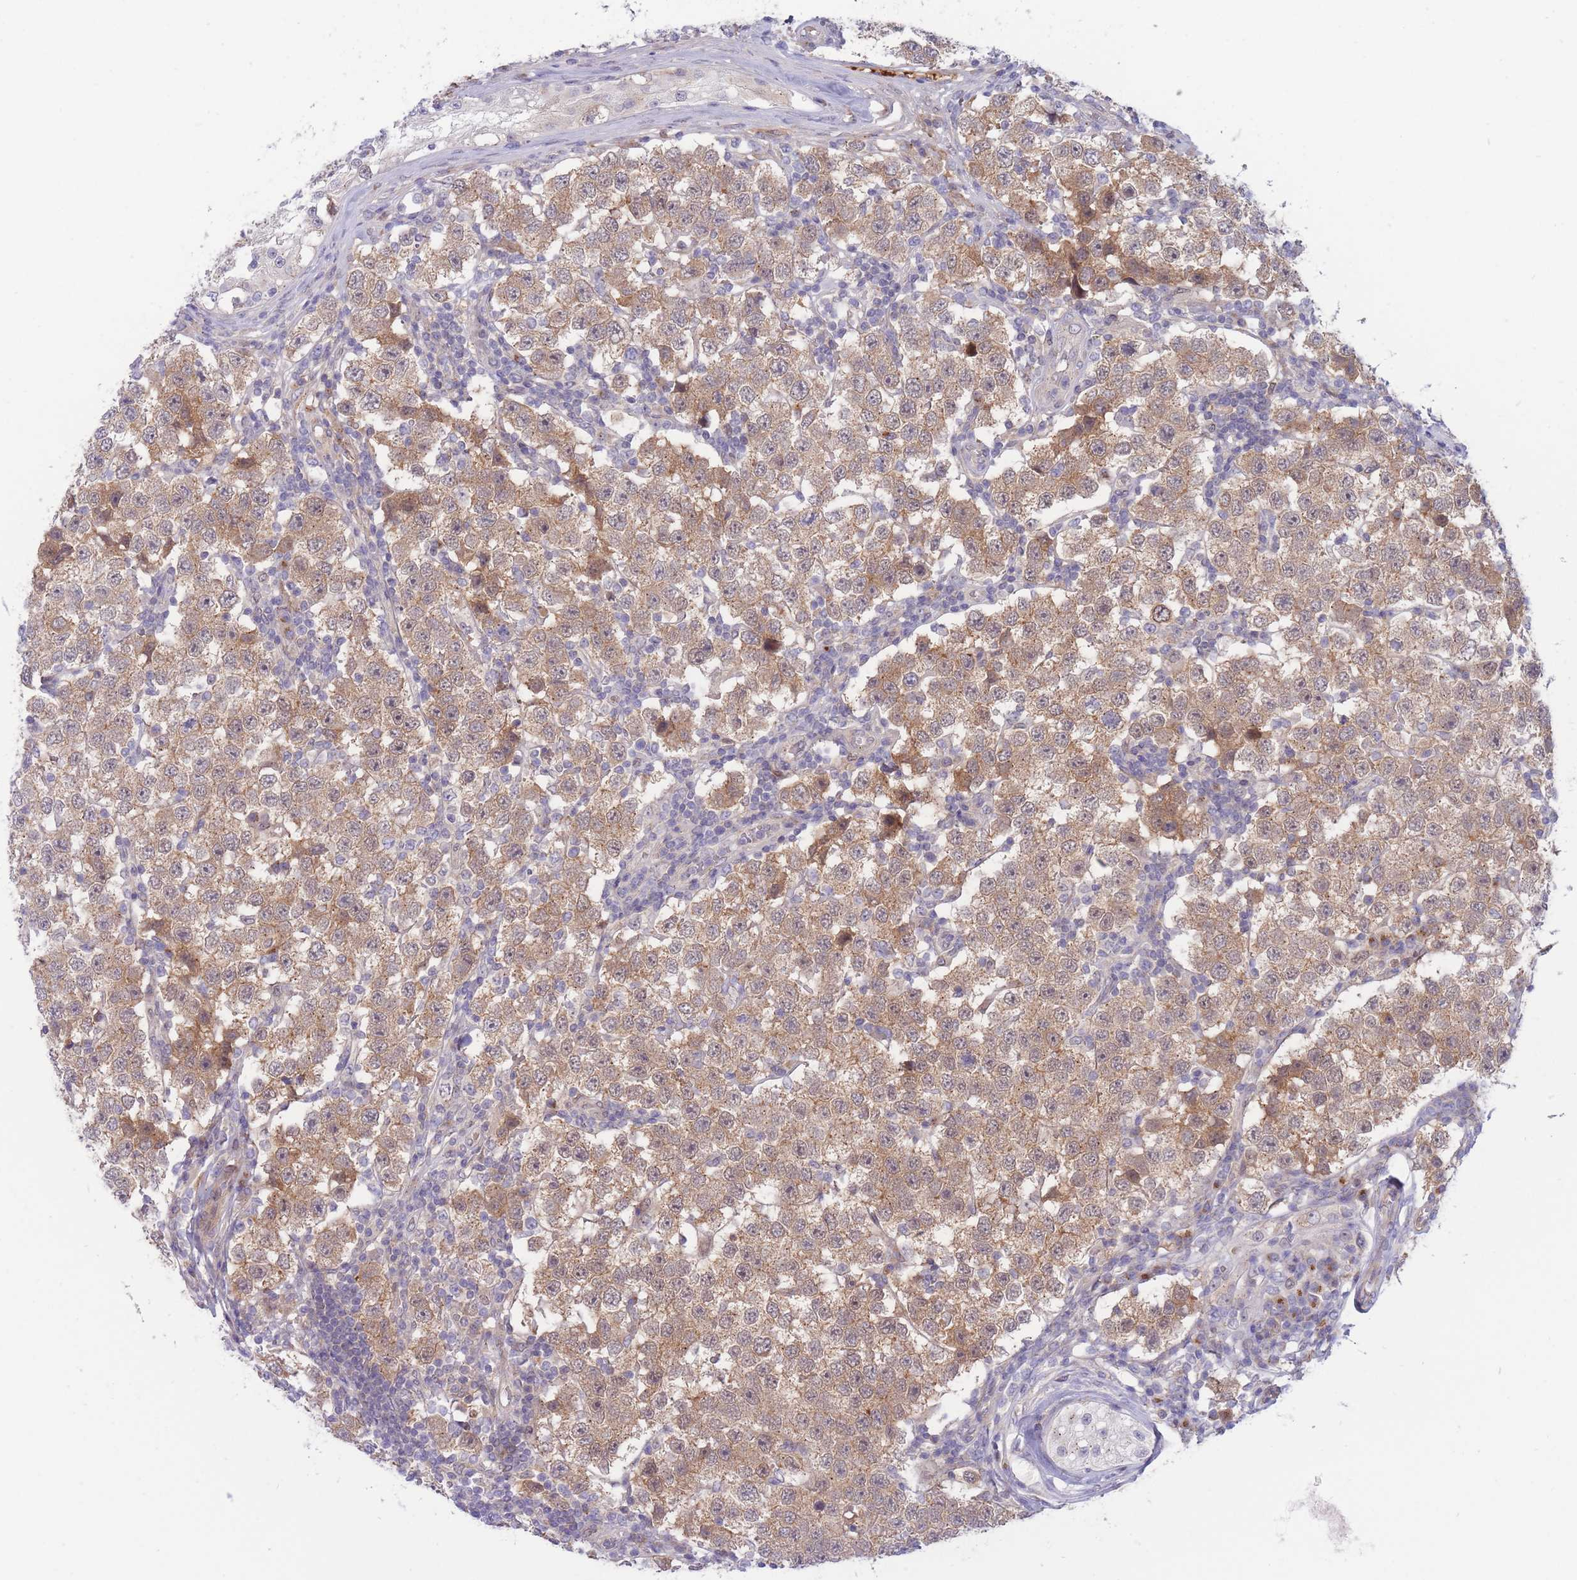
{"staining": {"intensity": "weak", "quantity": ">75%", "location": "cytoplasmic/membranous"}, "tissue": "testis cancer", "cell_type": "Tumor cells", "image_type": "cancer", "snomed": [{"axis": "morphology", "description": "Seminoma, NOS"}, {"axis": "topography", "description": "Testis"}], "caption": "Immunohistochemical staining of testis seminoma demonstrates weak cytoplasmic/membranous protein staining in approximately >75% of tumor cells.", "gene": "APOL4", "patient": {"sex": "male", "age": 34}}